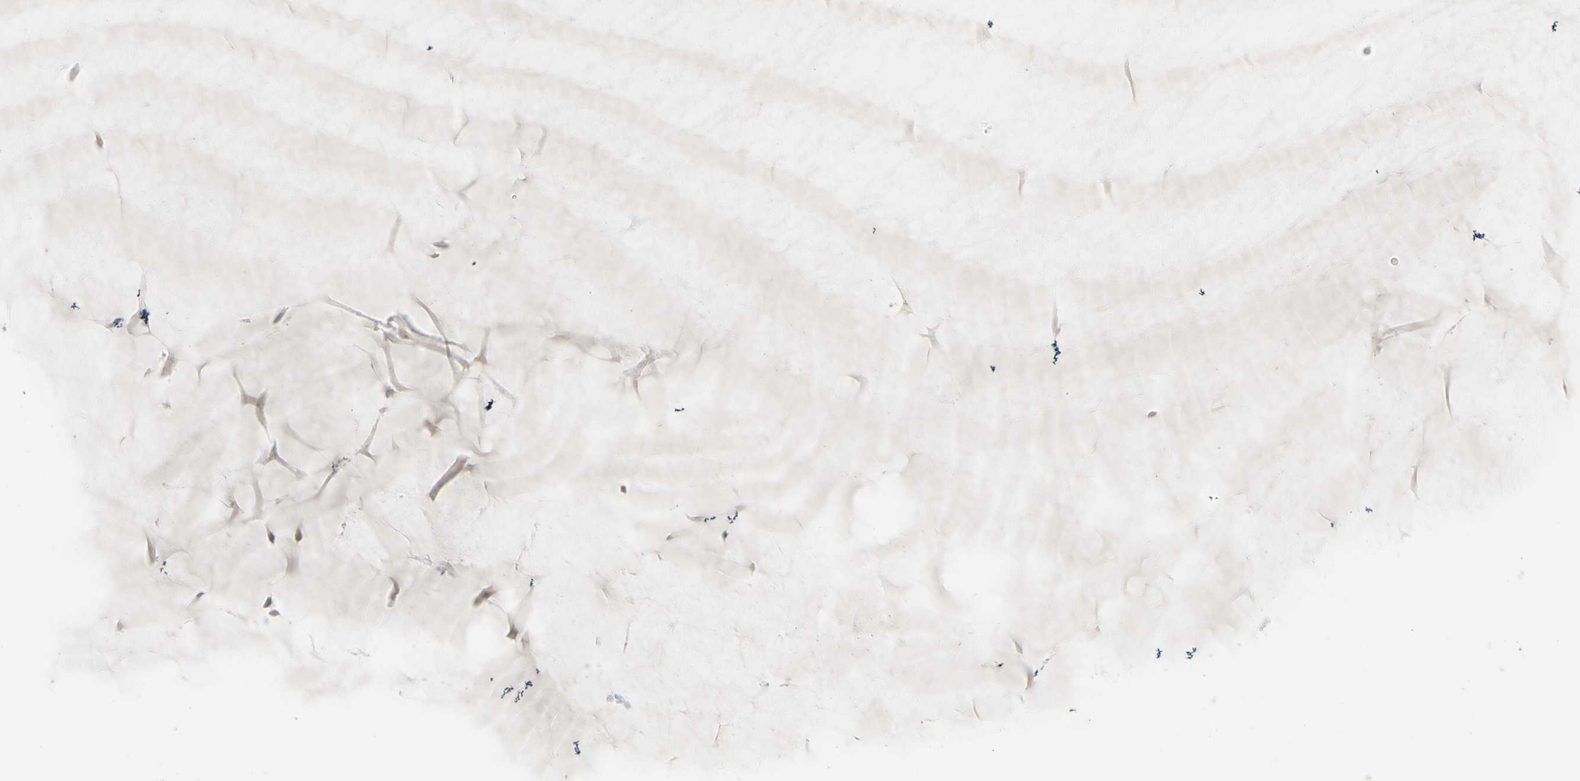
{"staining": {"intensity": "strong", "quantity": ">75%", "location": "nuclear"}, "tissue": "cervix", "cell_type": "Glandular cells", "image_type": "normal", "snomed": [{"axis": "morphology", "description": "Normal tissue, NOS"}, {"axis": "topography", "description": "Cervix"}], "caption": "High-magnification brightfield microscopy of unremarkable cervix stained with DAB (brown) and counterstained with hematoxylin (blue). glandular cells exhibit strong nuclear staining is seen in about>75% of cells.", "gene": "SUPT6H", "patient": {"sex": "female", "age": 39}}